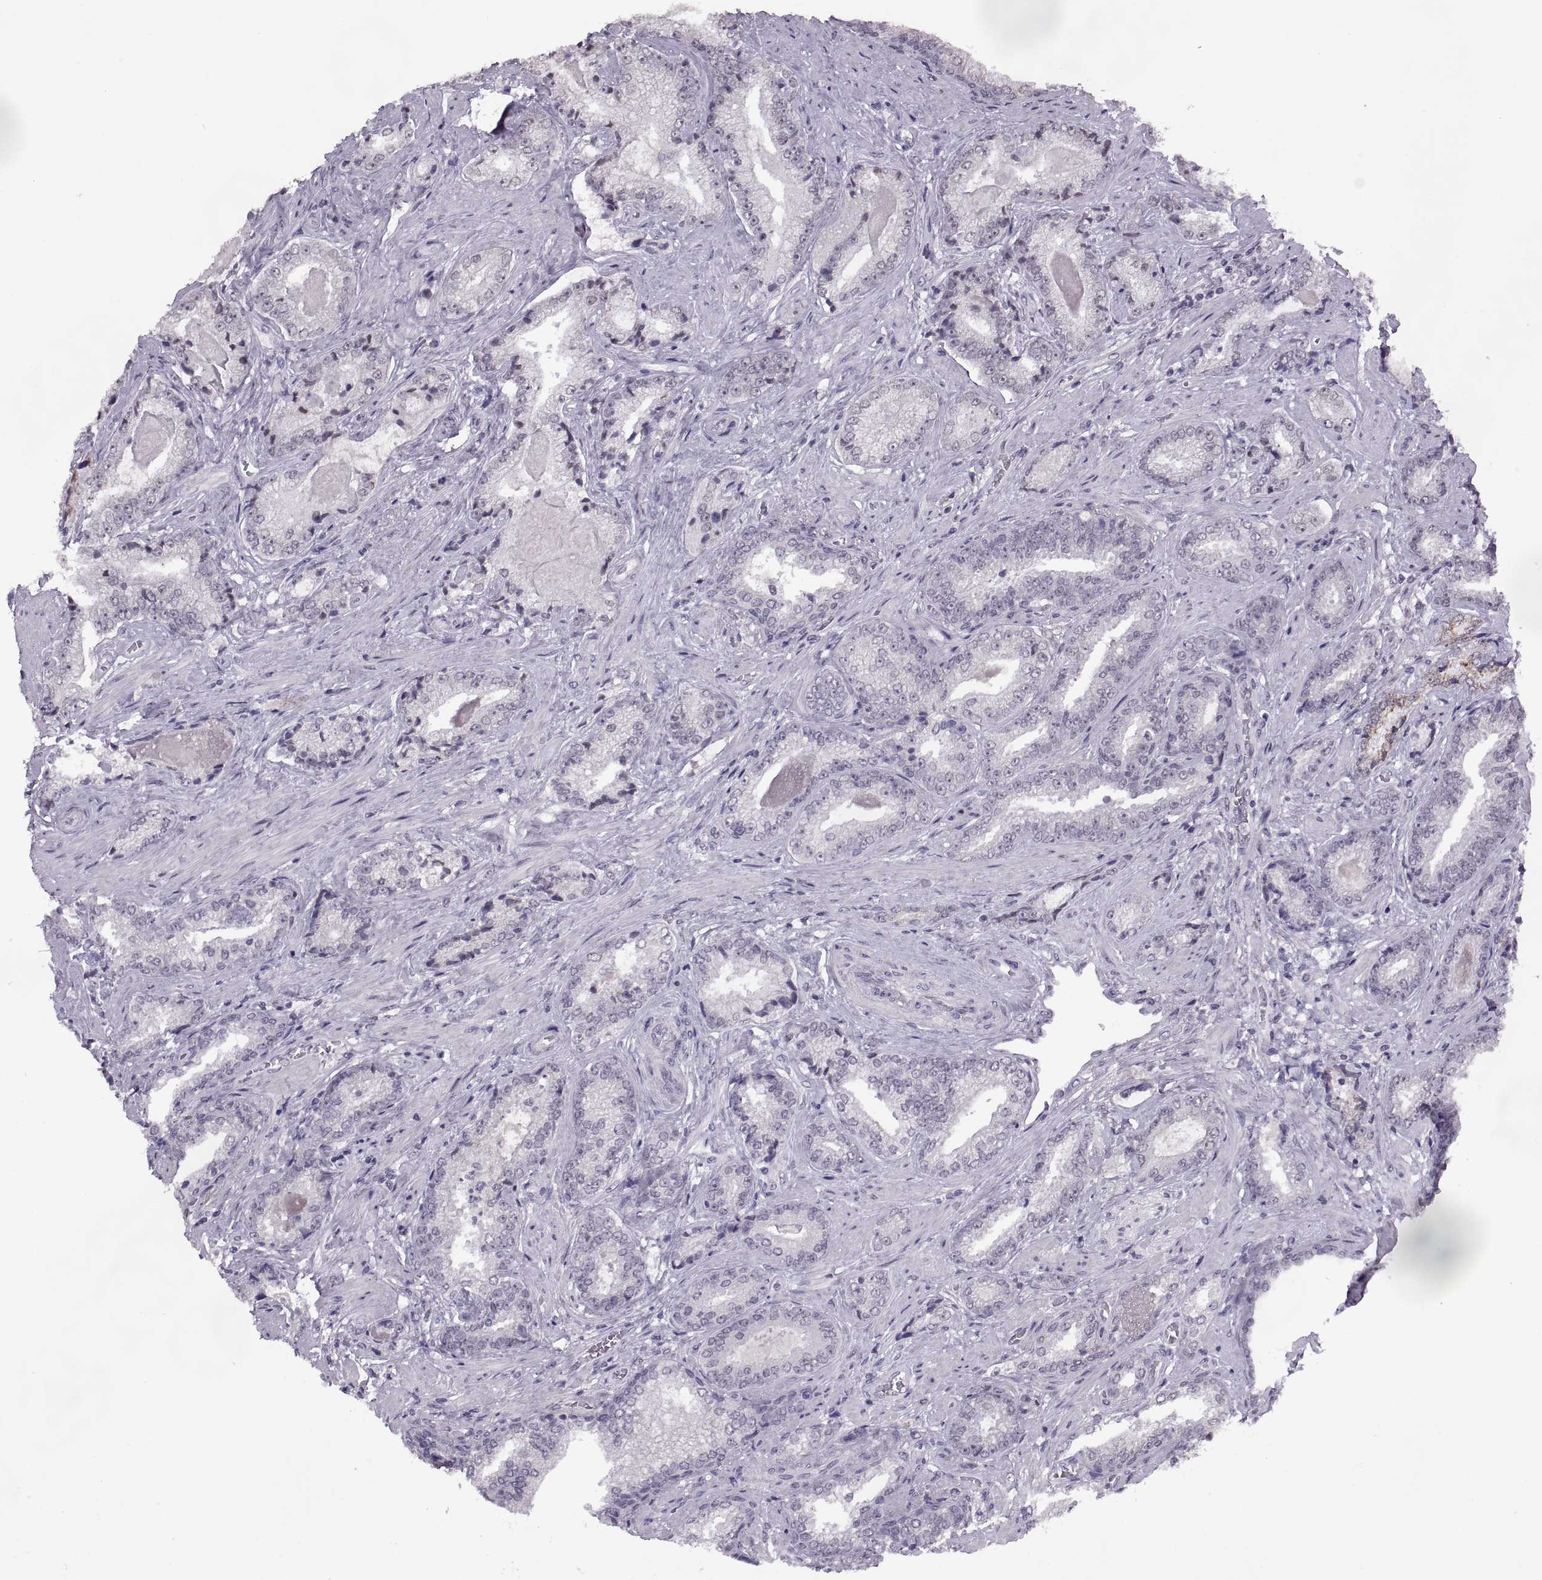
{"staining": {"intensity": "negative", "quantity": "none", "location": "none"}, "tissue": "prostate cancer", "cell_type": "Tumor cells", "image_type": "cancer", "snomed": [{"axis": "morphology", "description": "Adenocarcinoma, Low grade"}, {"axis": "topography", "description": "Prostate"}], "caption": "A histopathology image of low-grade adenocarcinoma (prostate) stained for a protein exhibits no brown staining in tumor cells.", "gene": "OTP", "patient": {"sex": "male", "age": 61}}